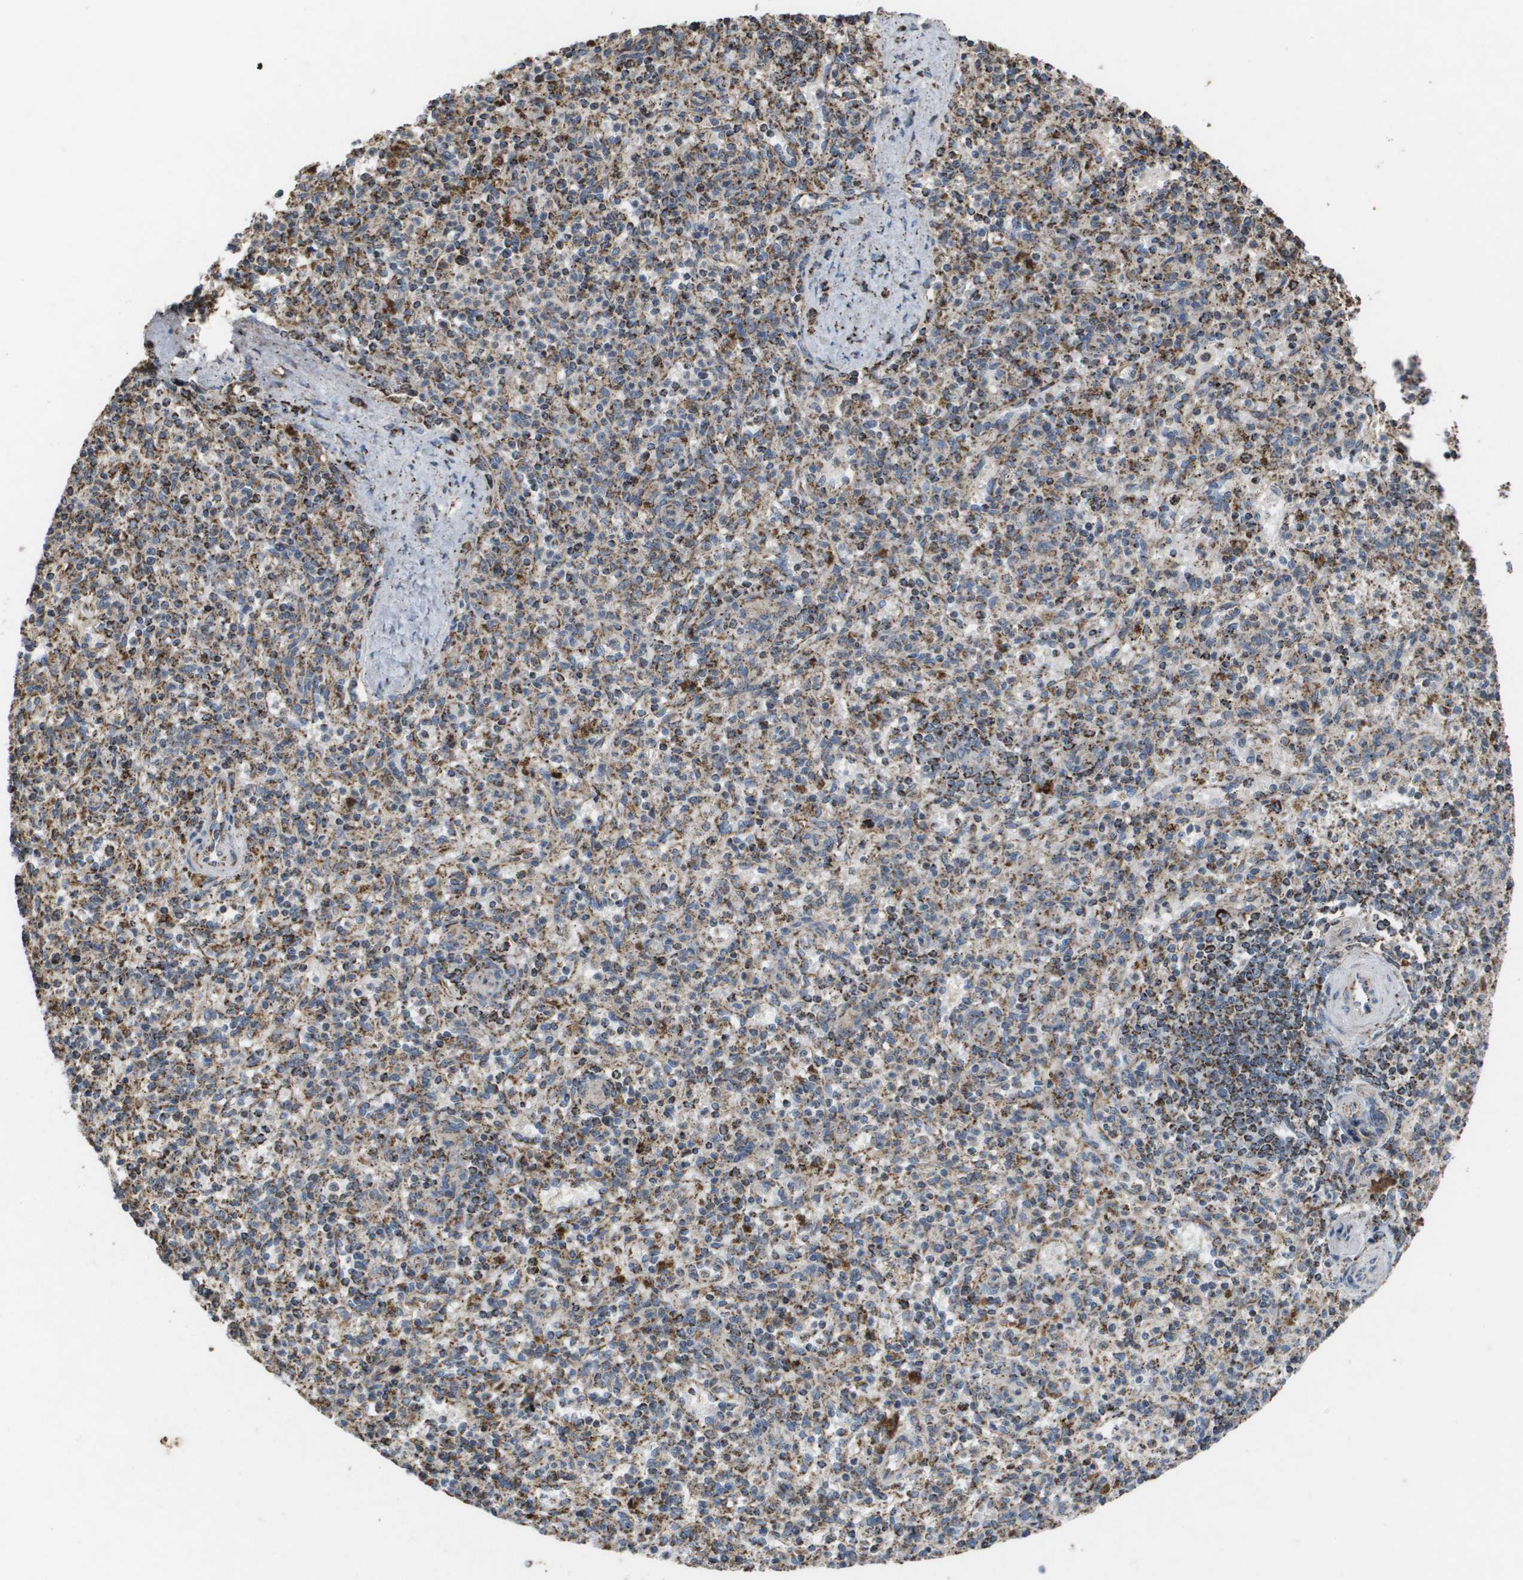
{"staining": {"intensity": "moderate", "quantity": ">75%", "location": "cytoplasmic/membranous"}, "tissue": "spleen", "cell_type": "Cells in red pulp", "image_type": "normal", "snomed": [{"axis": "morphology", "description": "Normal tissue, NOS"}, {"axis": "topography", "description": "Spleen"}], "caption": "Protein expression analysis of normal spleen reveals moderate cytoplasmic/membranous expression in approximately >75% of cells in red pulp.", "gene": "HSPE1", "patient": {"sex": "male", "age": 72}}